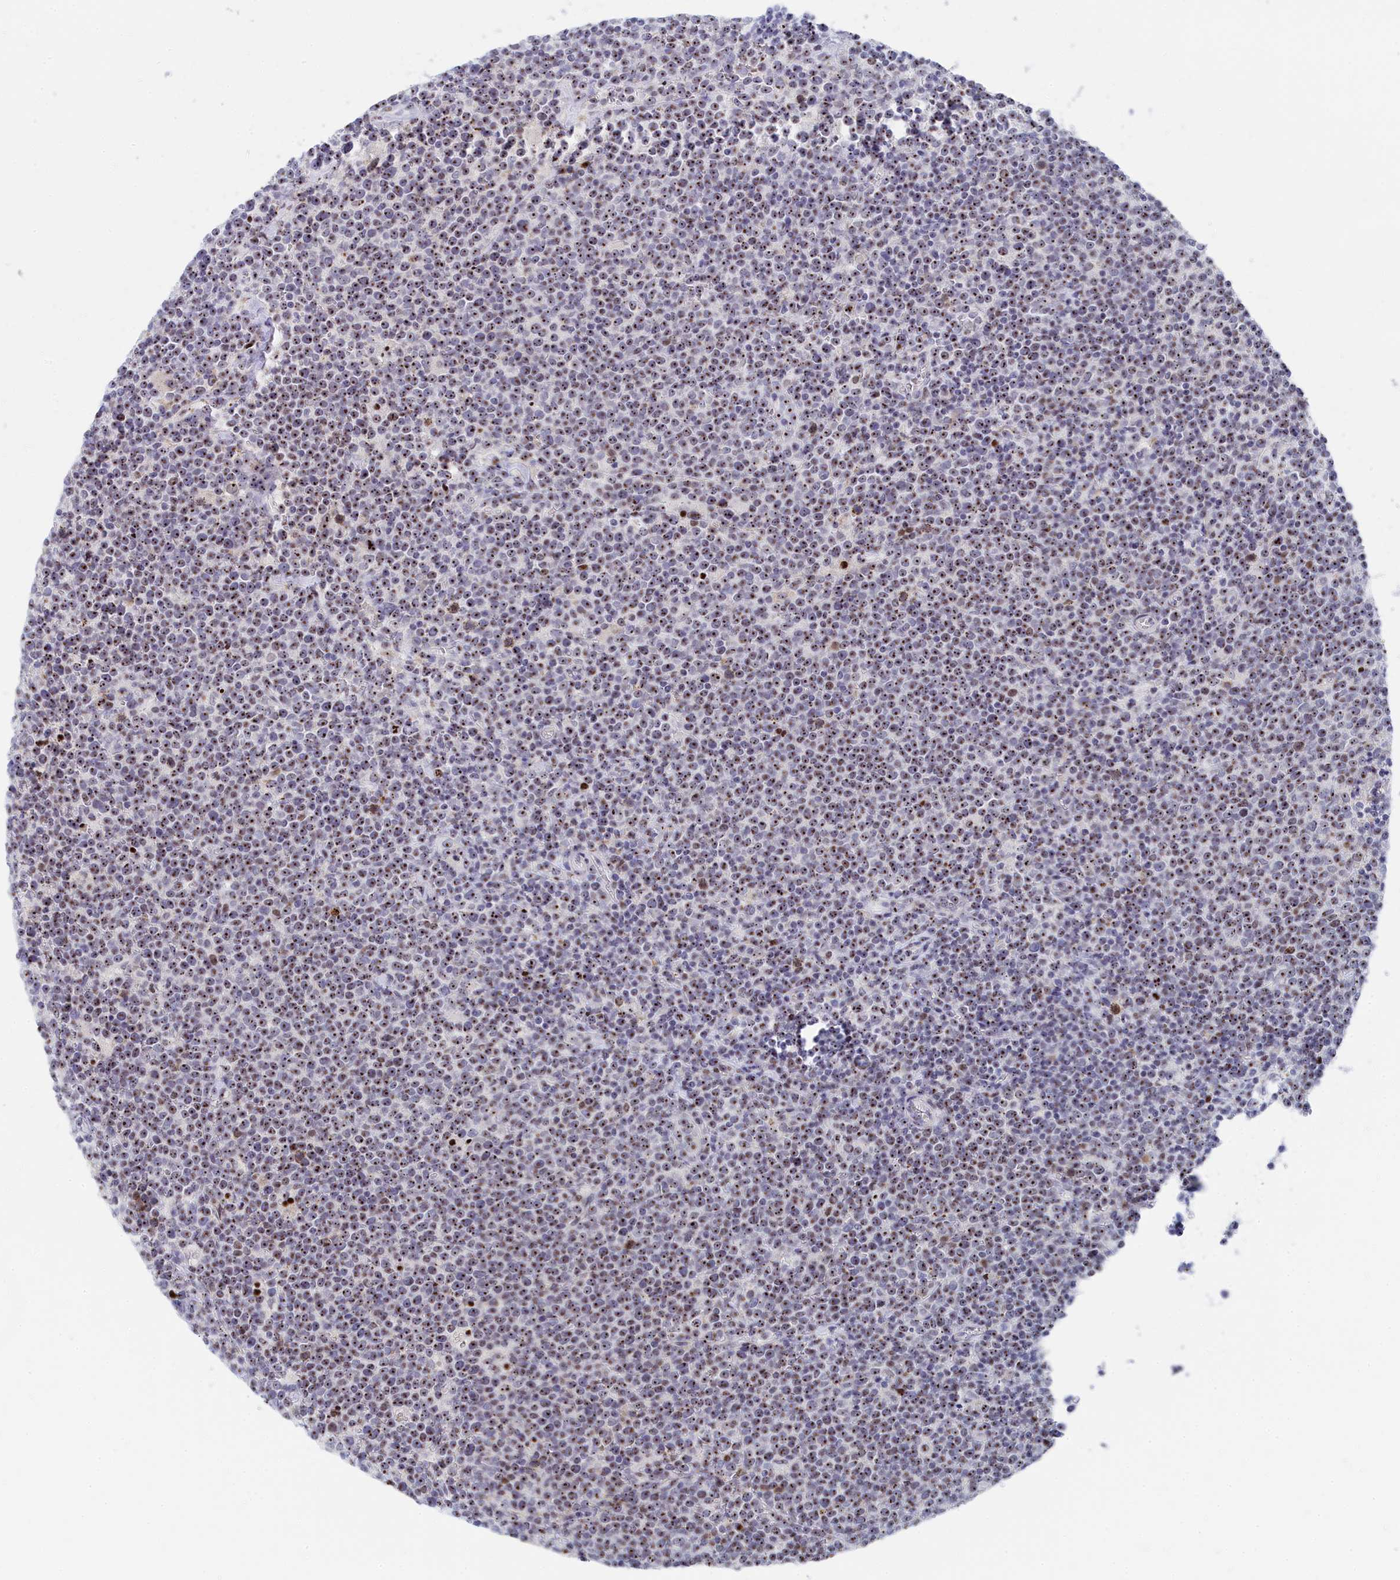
{"staining": {"intensity": "moderate", "quantity": ">75%", "location": "nuclear"}, "tissue": "lymphoma", "cell_type": "Tumor cells", "image_type": "cancer", "snomed": [{"axis": "morphology", "description": "Malignant lymphoma, non-Hodgkin's type, High grade"}, {"axis": "topography", "description": "Lymph node"}], "caption": "Immunohistochemical staining of lymphoma displays medium levels of moderate nuclear expression in approximately >75% of tumor cells.", "gene": "RSL1D1", "patient": {"sex": "male", "age": 61}}